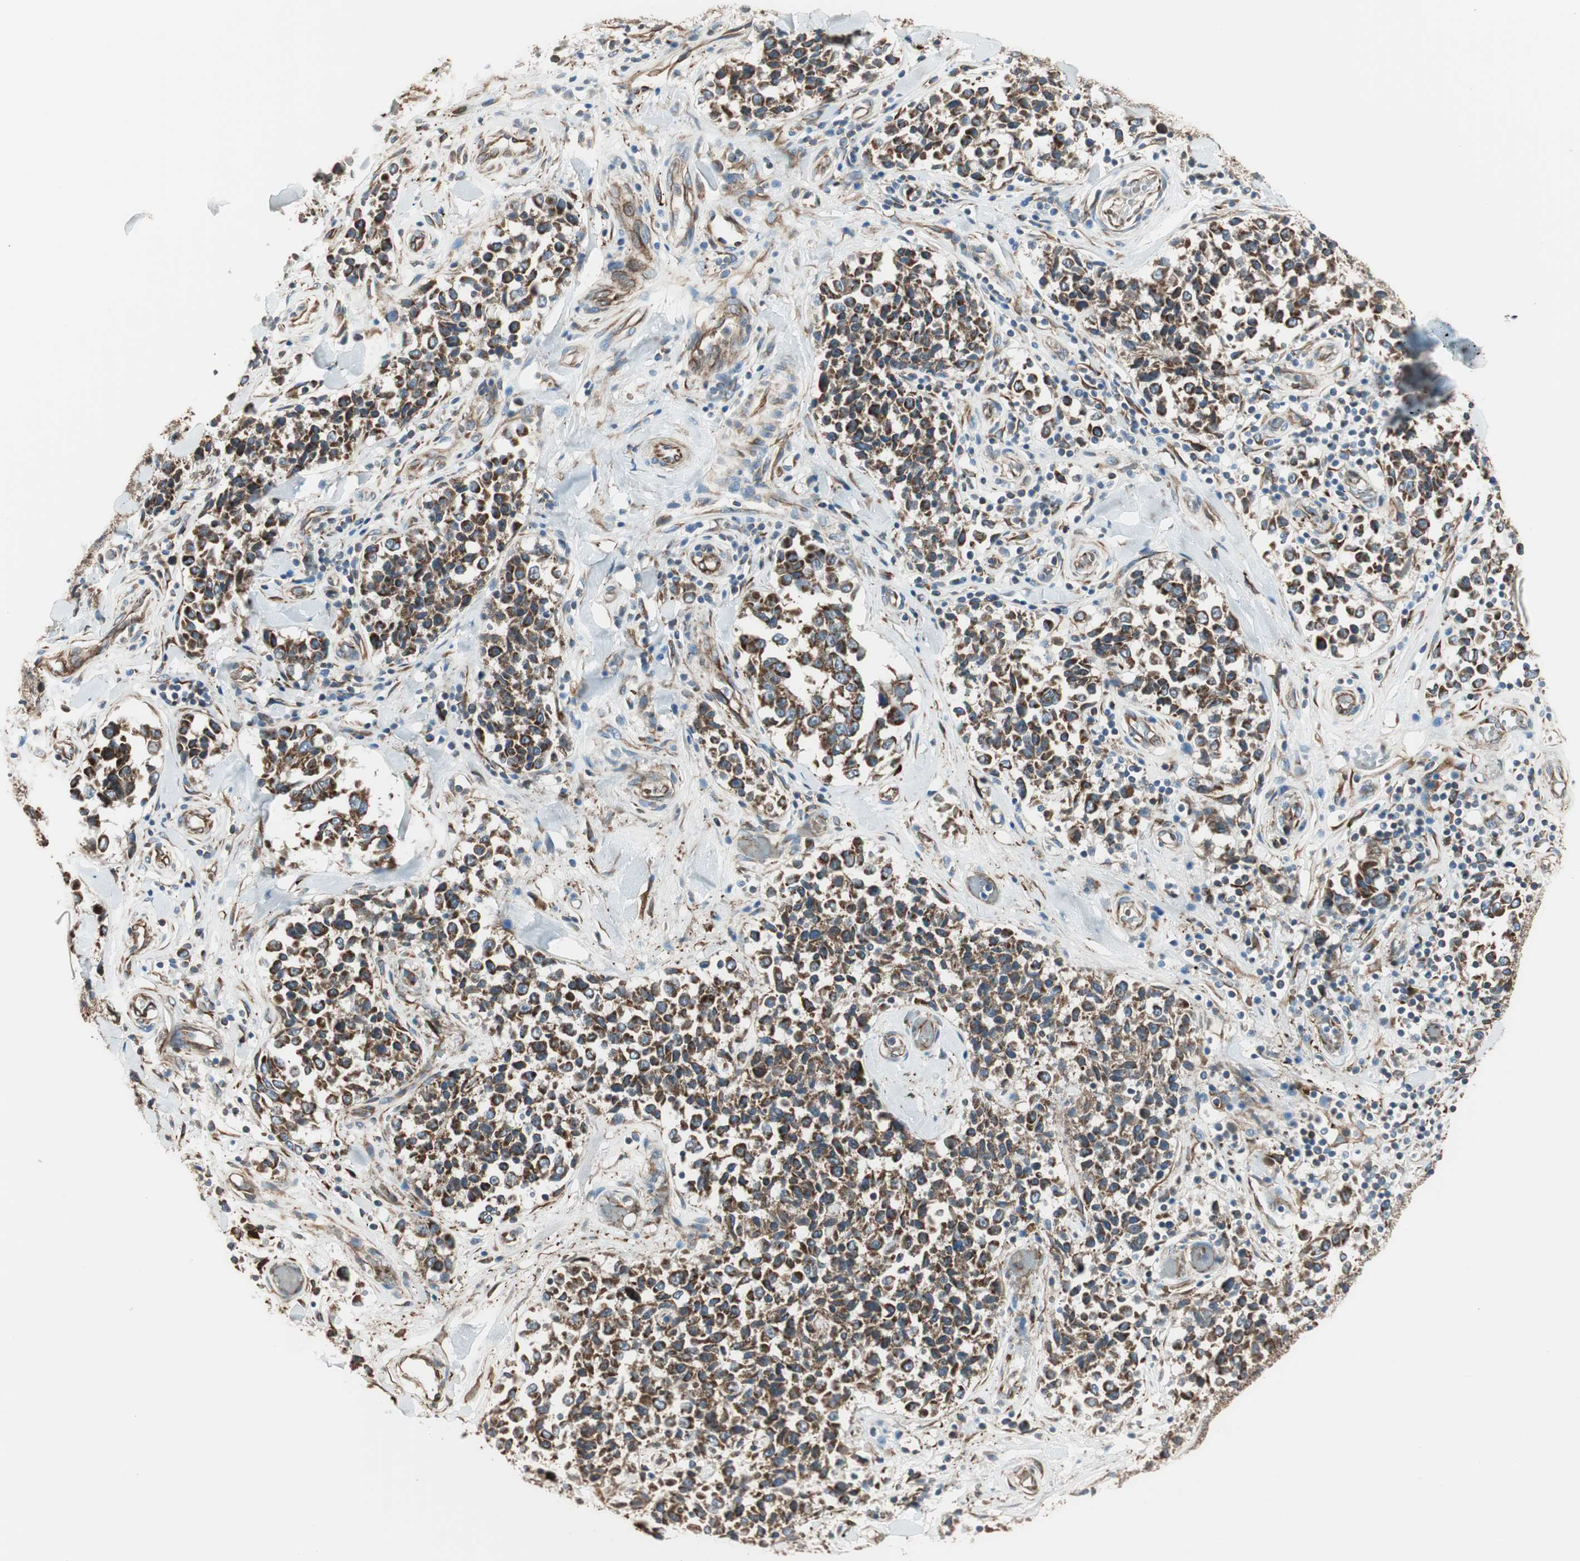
{"staining": {"intensity": "moderate", "quantity": ">75%", "location": "cytoplasmic/membranous"}, "tissue": "melanoma", "cell_type": "Tumor cells", "image_type": "cancer", "snomed": [{"axis": "morphology", "description": "Malignant melanoma, NOS"}, {"axis": "topography", "description": "Skin"}], "caption": "Immunohistochemistry (IHC) (DAB) staining of malignant melanoma shows moderate cytoplasmic/membranous protein staining in about >75% of tumor cells.", "gene": "SRCIN1", "patient": {"sex": "female", "age": 64}}